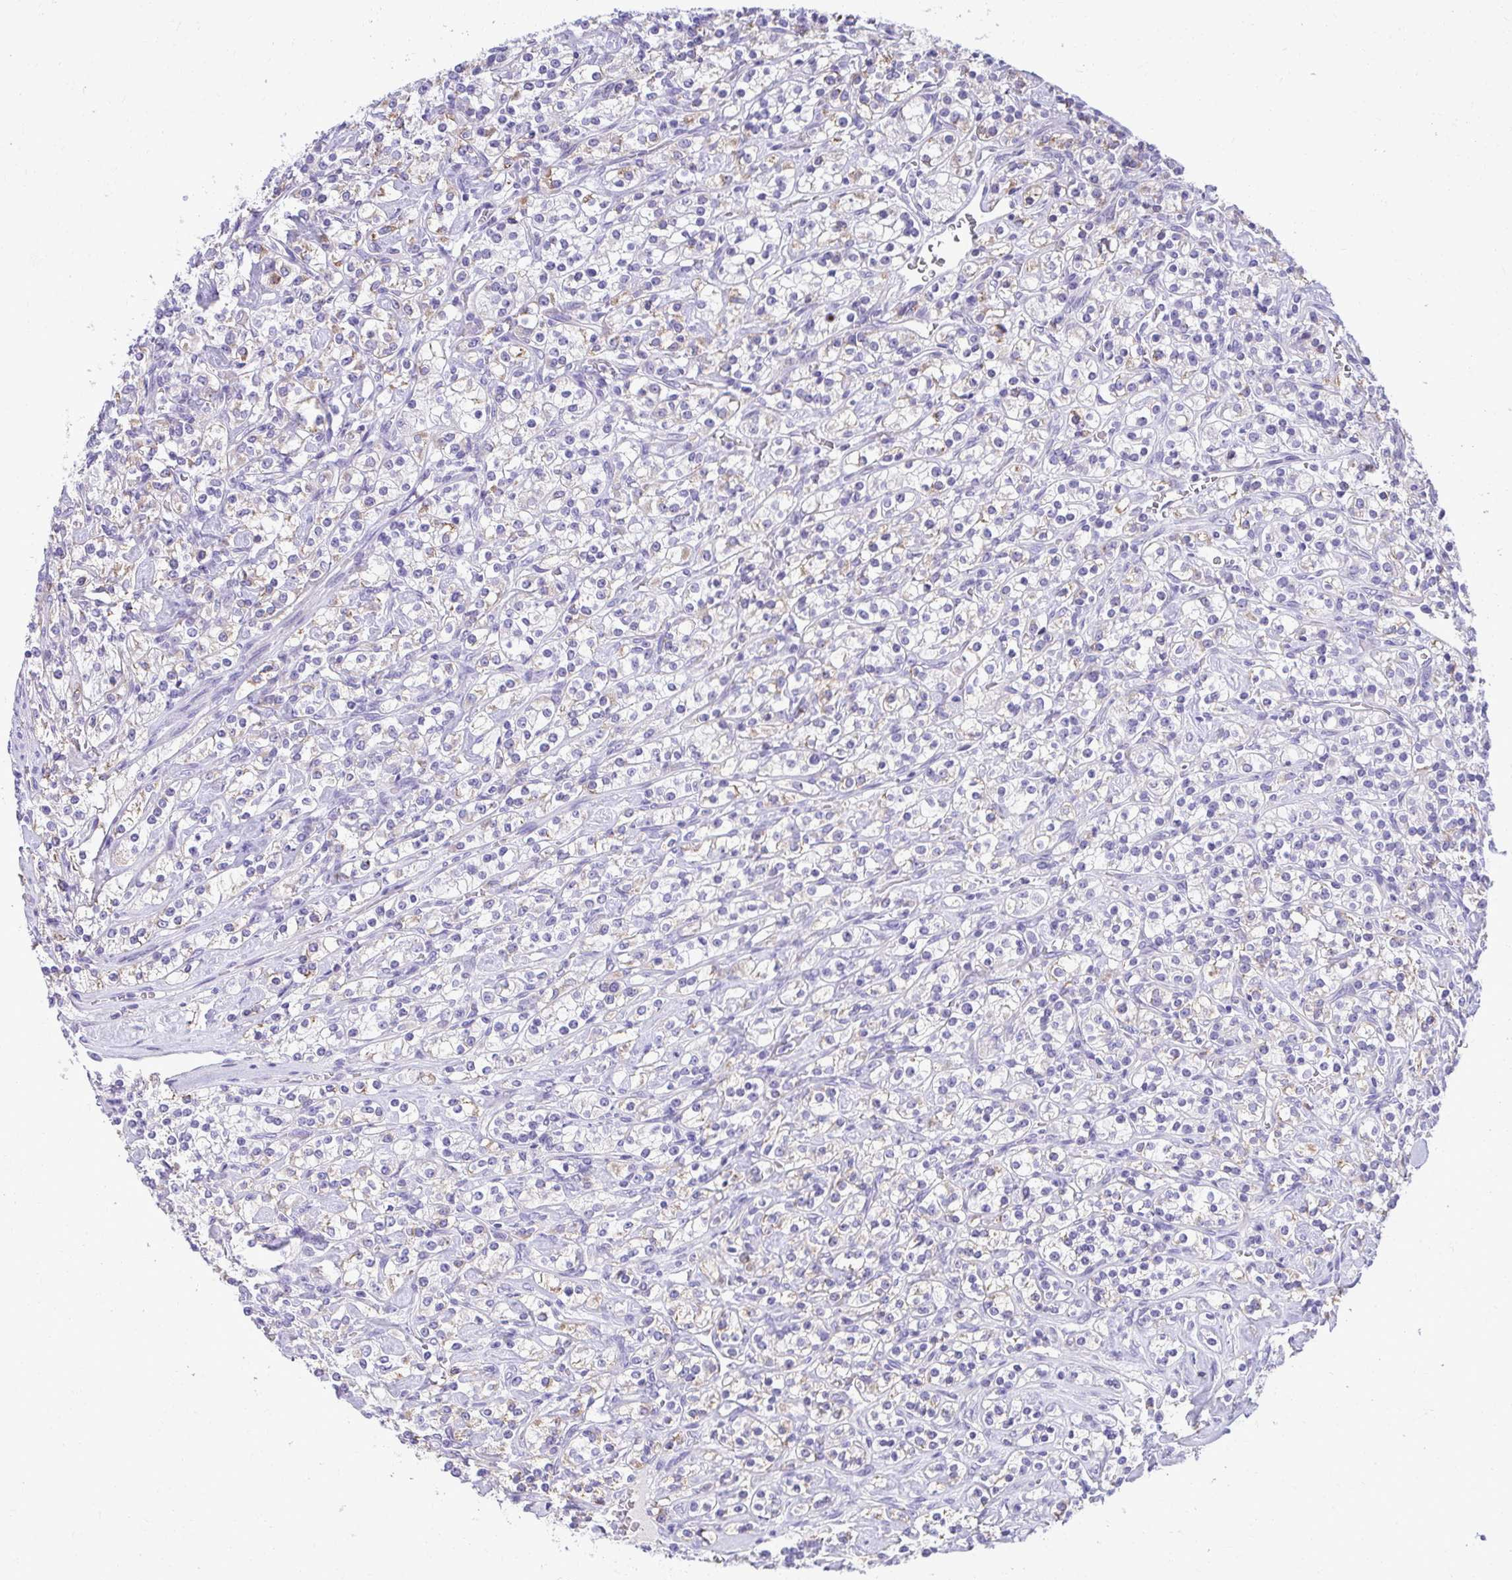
{"staining": {"intensity": "weak", "quantity": "<25%", "location": "cytoplasmic/membranous"}, "tissue": "renal cancer", "cell_type": "Tumor cells", "image_type": "cancer", "snomed": [{"axis": "morphology", "description": "Adenocarcinoma, NOS"}, {"axis": "topography", "description": "Kidney"}], "caption": "DAB (3,3'-diaminobenzidine) immunohistochemical staining of renal adenocarcinoma demonstrates no significant positivity in tumor cells. (Immunohistochemistry (ihc), brightfield microscopy, high magnification).", "gene": "AIG1", "patient": {"sex": "male", "age": 77}}